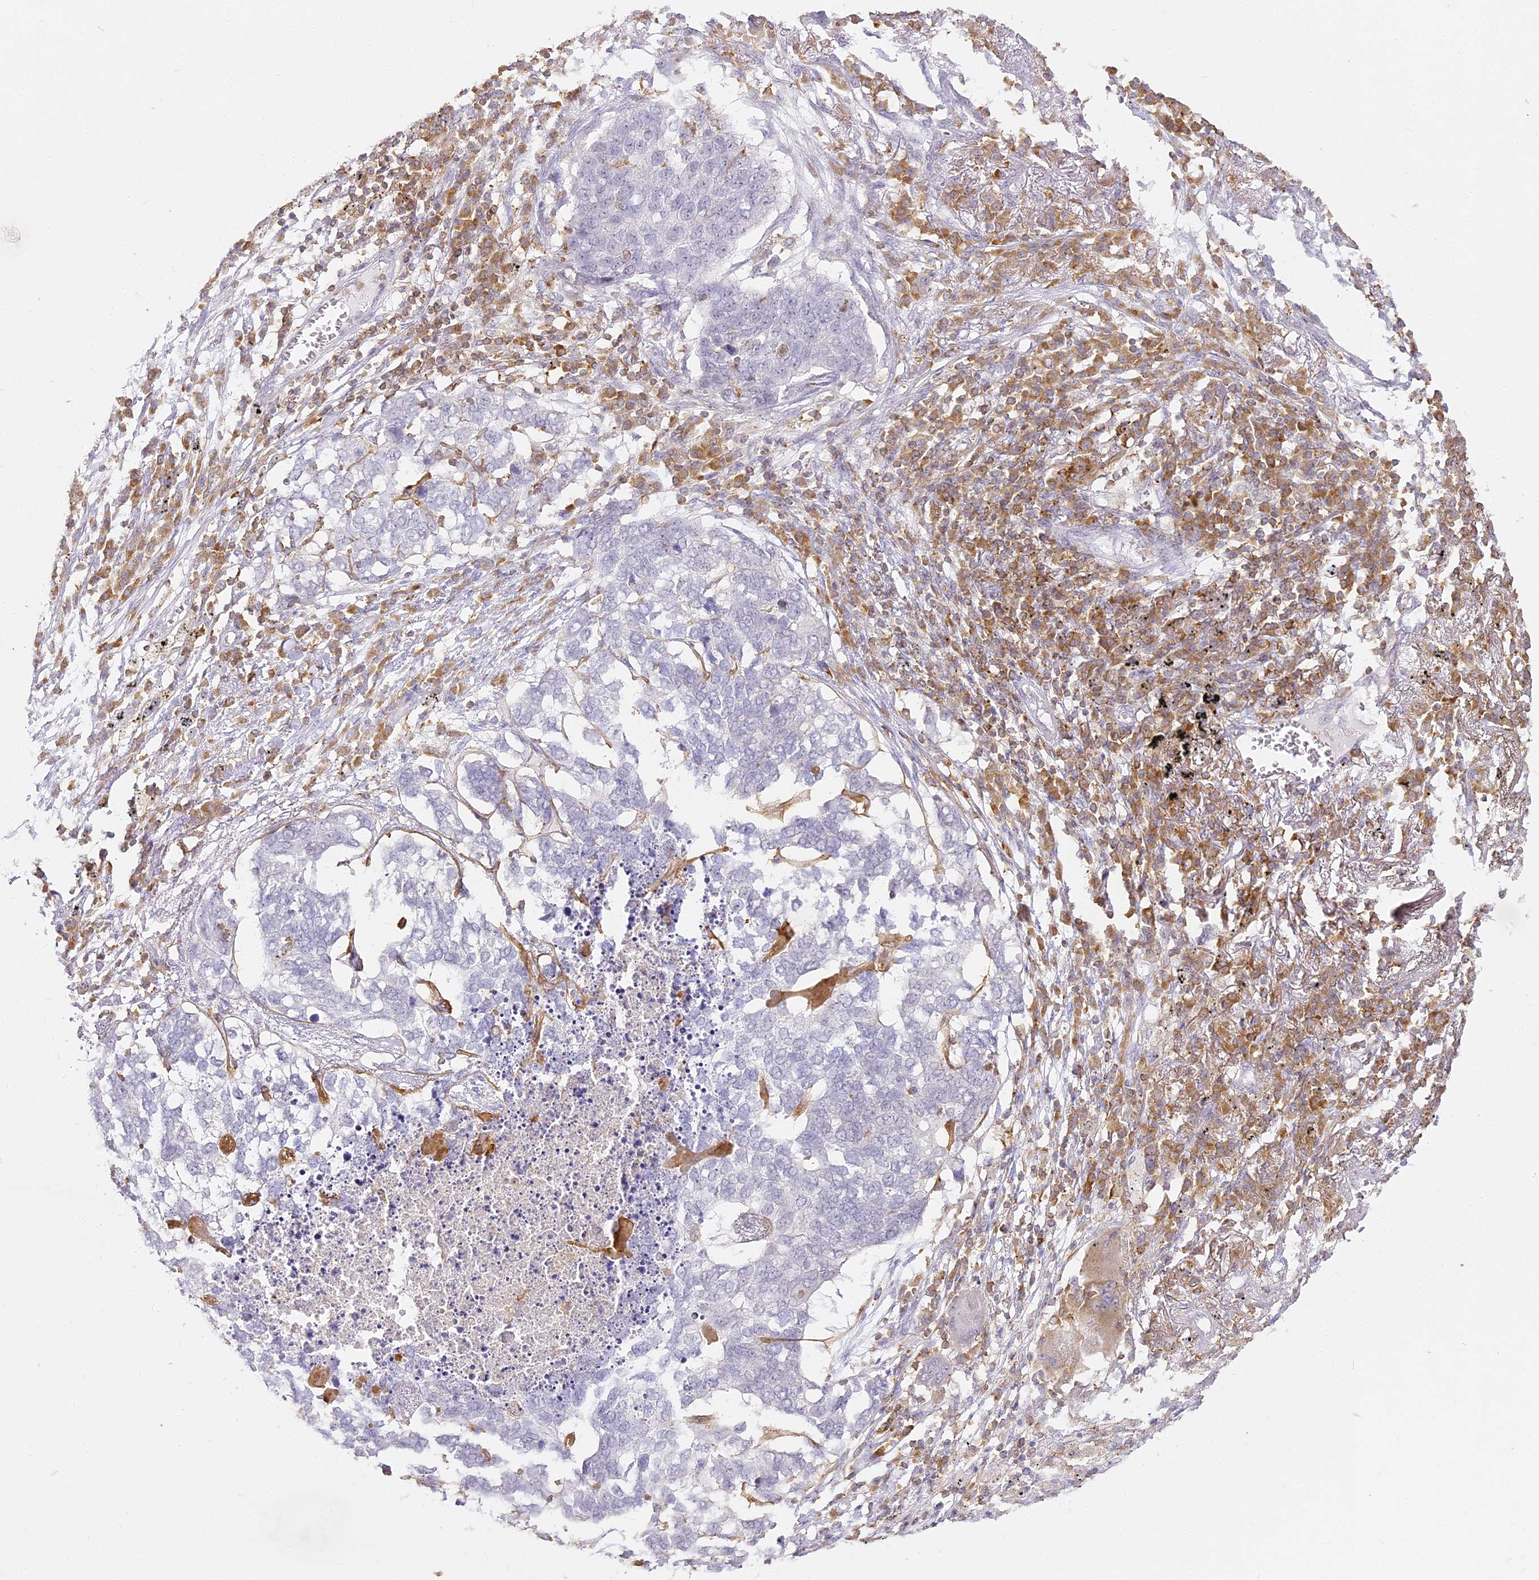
{"staining": {"intensity": "negative", "quantity": "none", "location": "none"}, "tissue": "lung cancer", "cell_type": "Tumor cells", "image_type": "cancer", "snomed": [{"axis": "morphology", "description": "Squamous cell carcinoma, NOS"}, {"axis": "topography", "description": "Lung"}], "caption": "Protein analysis of lung cancer (squamous cell carcinoma) shows no significant positivity in tumor cells.", "gene": "DOCK2", "patient": {"sex": "female", "age": 63}}